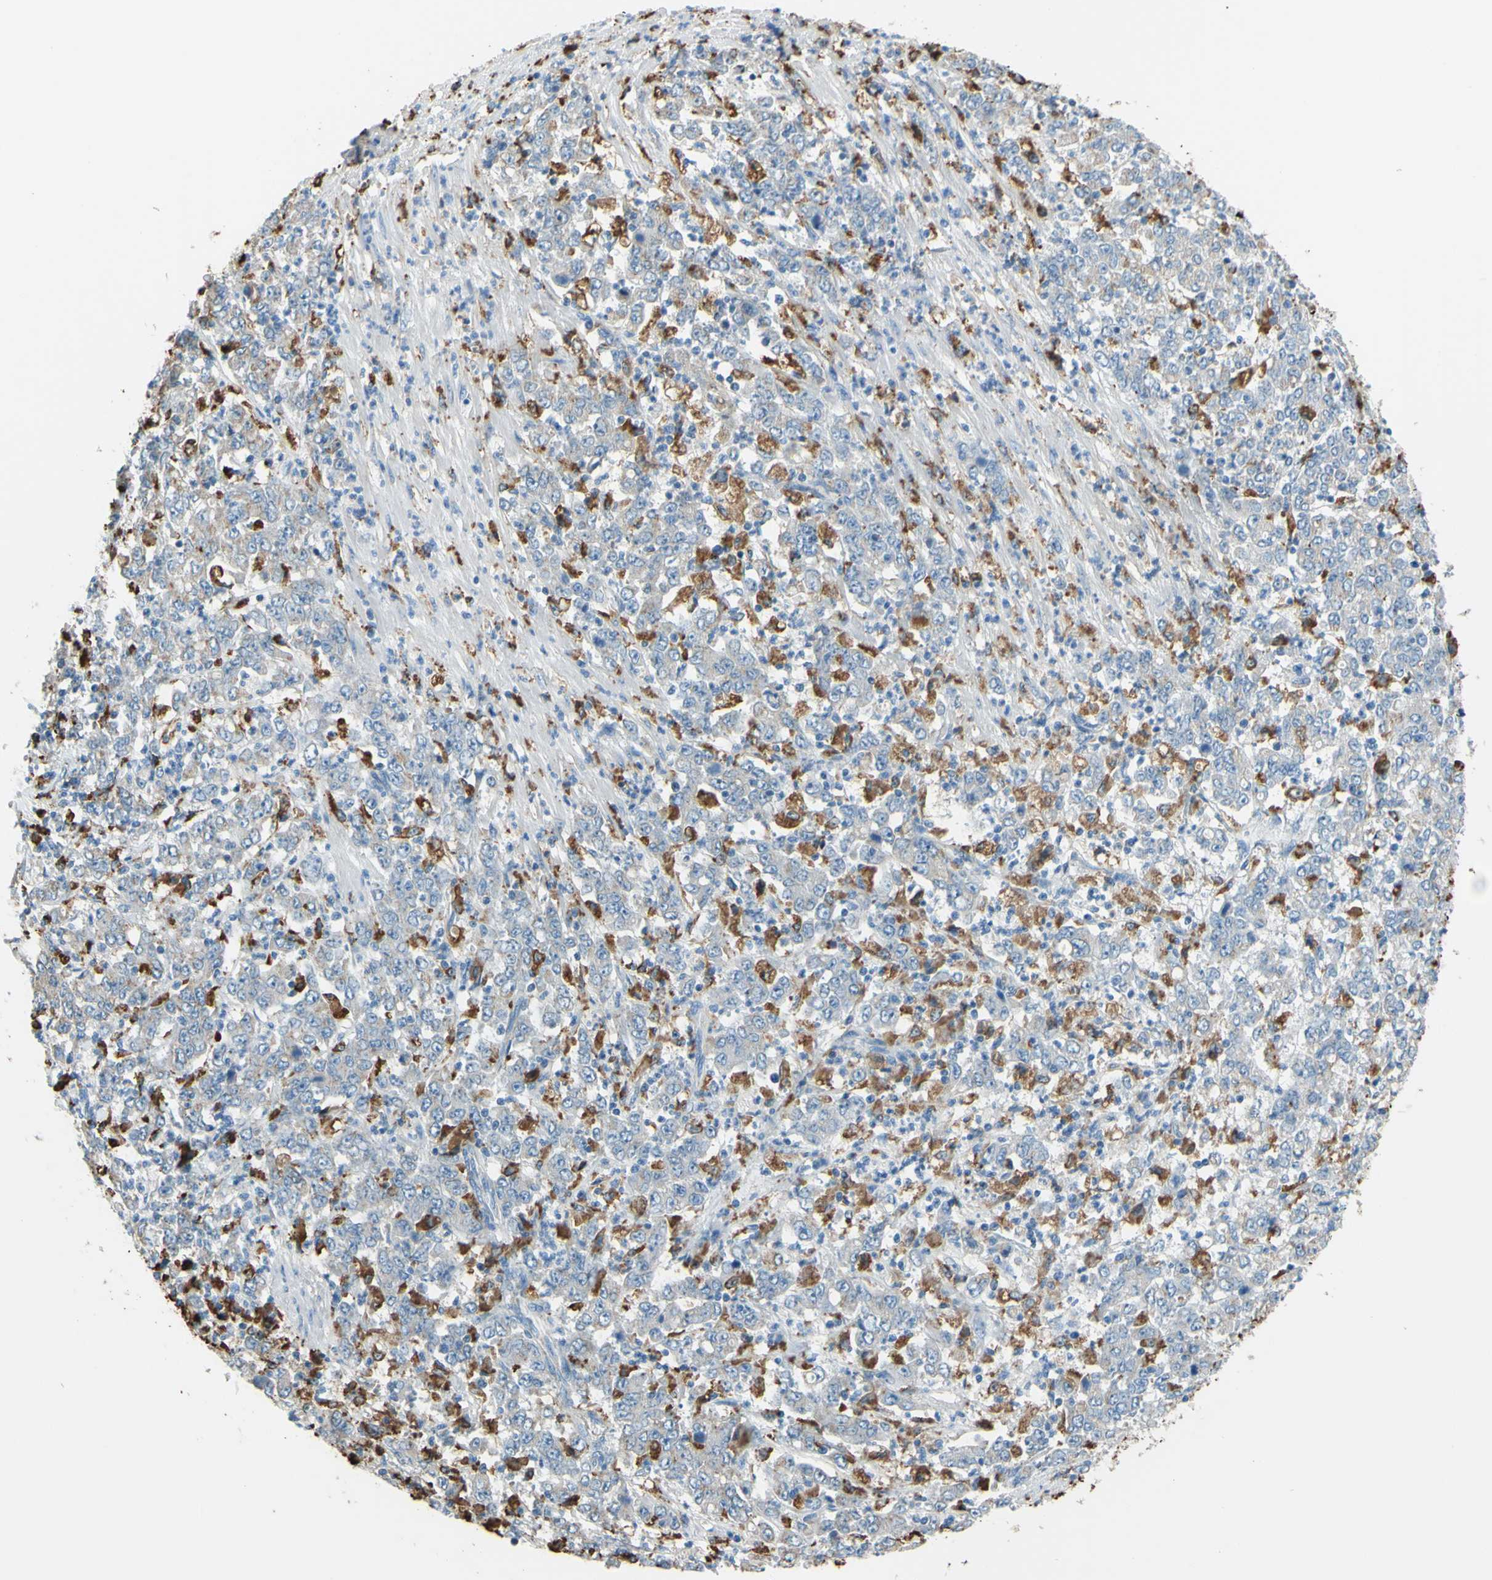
{"staining": {"intensity": "negative", "quantity": "none", "location": "none"}, "tissue": "stomach cancer", "cell_type": "Tumor cells", "image_type": "cancer", "snomed": [{"axis": "morphology", "description": "Adenocarcinoma, NOS"}, {"axis": "topography", "description": "Stomach, lower"}], "caption": "Photomicrograph shows no protein staining in tumor cells of stomach adenocarcinoma tissue.", "gene": "CTSD", "patient": {"sex": "female", "age": 71}}